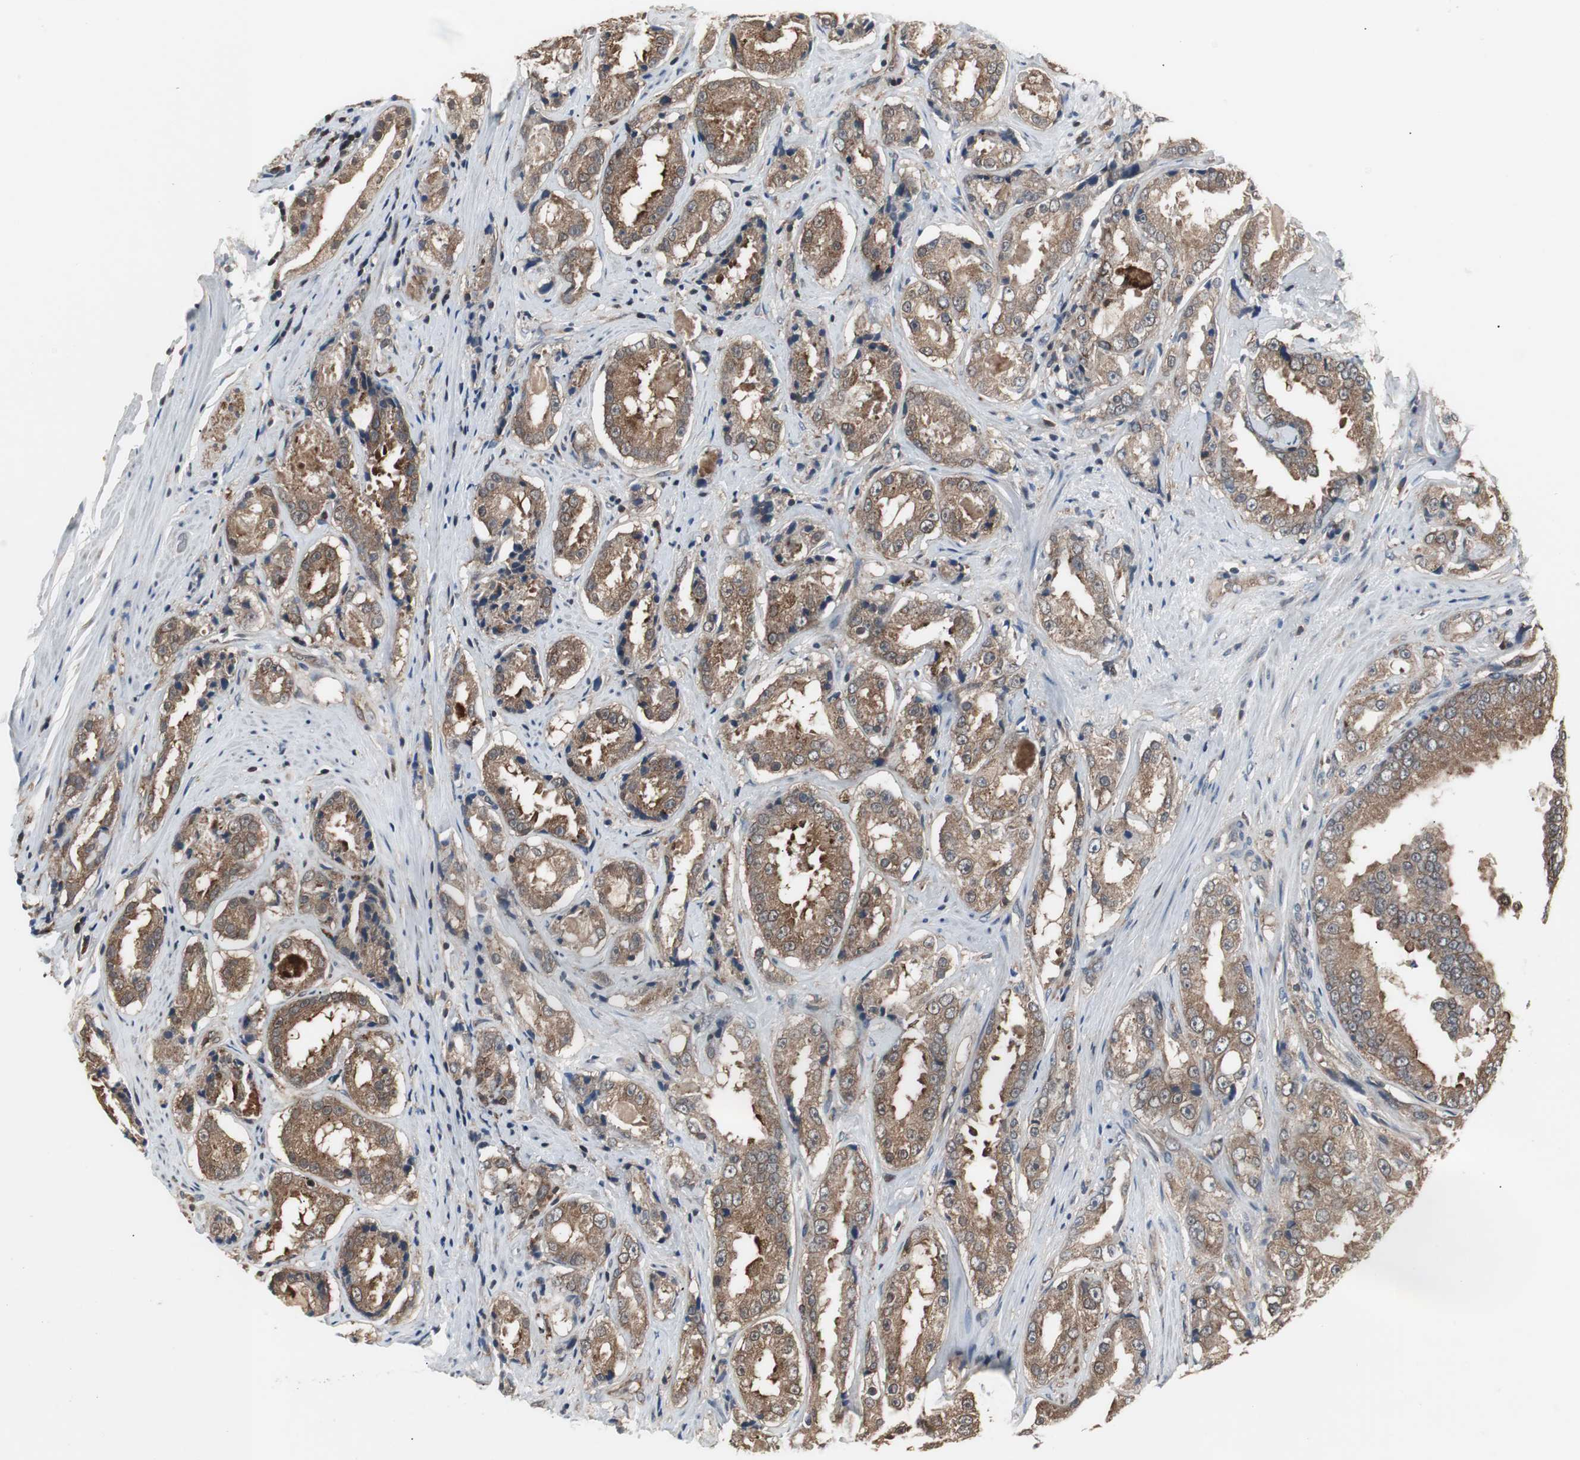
{"staining": {"intensity": "moderate", "quantity": ">75%", "location": "cytoplasmic/membranous"}, "tissue": "prostate cancer", "cell_type": "Tumor cells", "image_type": "cancer", "snomed": [{"axis": "morphology", "description": "Adenocarcinoma, High grade"}, {"axis": "topography", "description": "Prostate"}], "caption": "Moderate cytoplasmic/membranous expression for a protein is identified in about >75% of tumor cells of prostate cancer (high-grade adenocarcinoma) using IHC.", "gene": "ZSCAN22", "patient": {"sex": "male", "age": 73}}